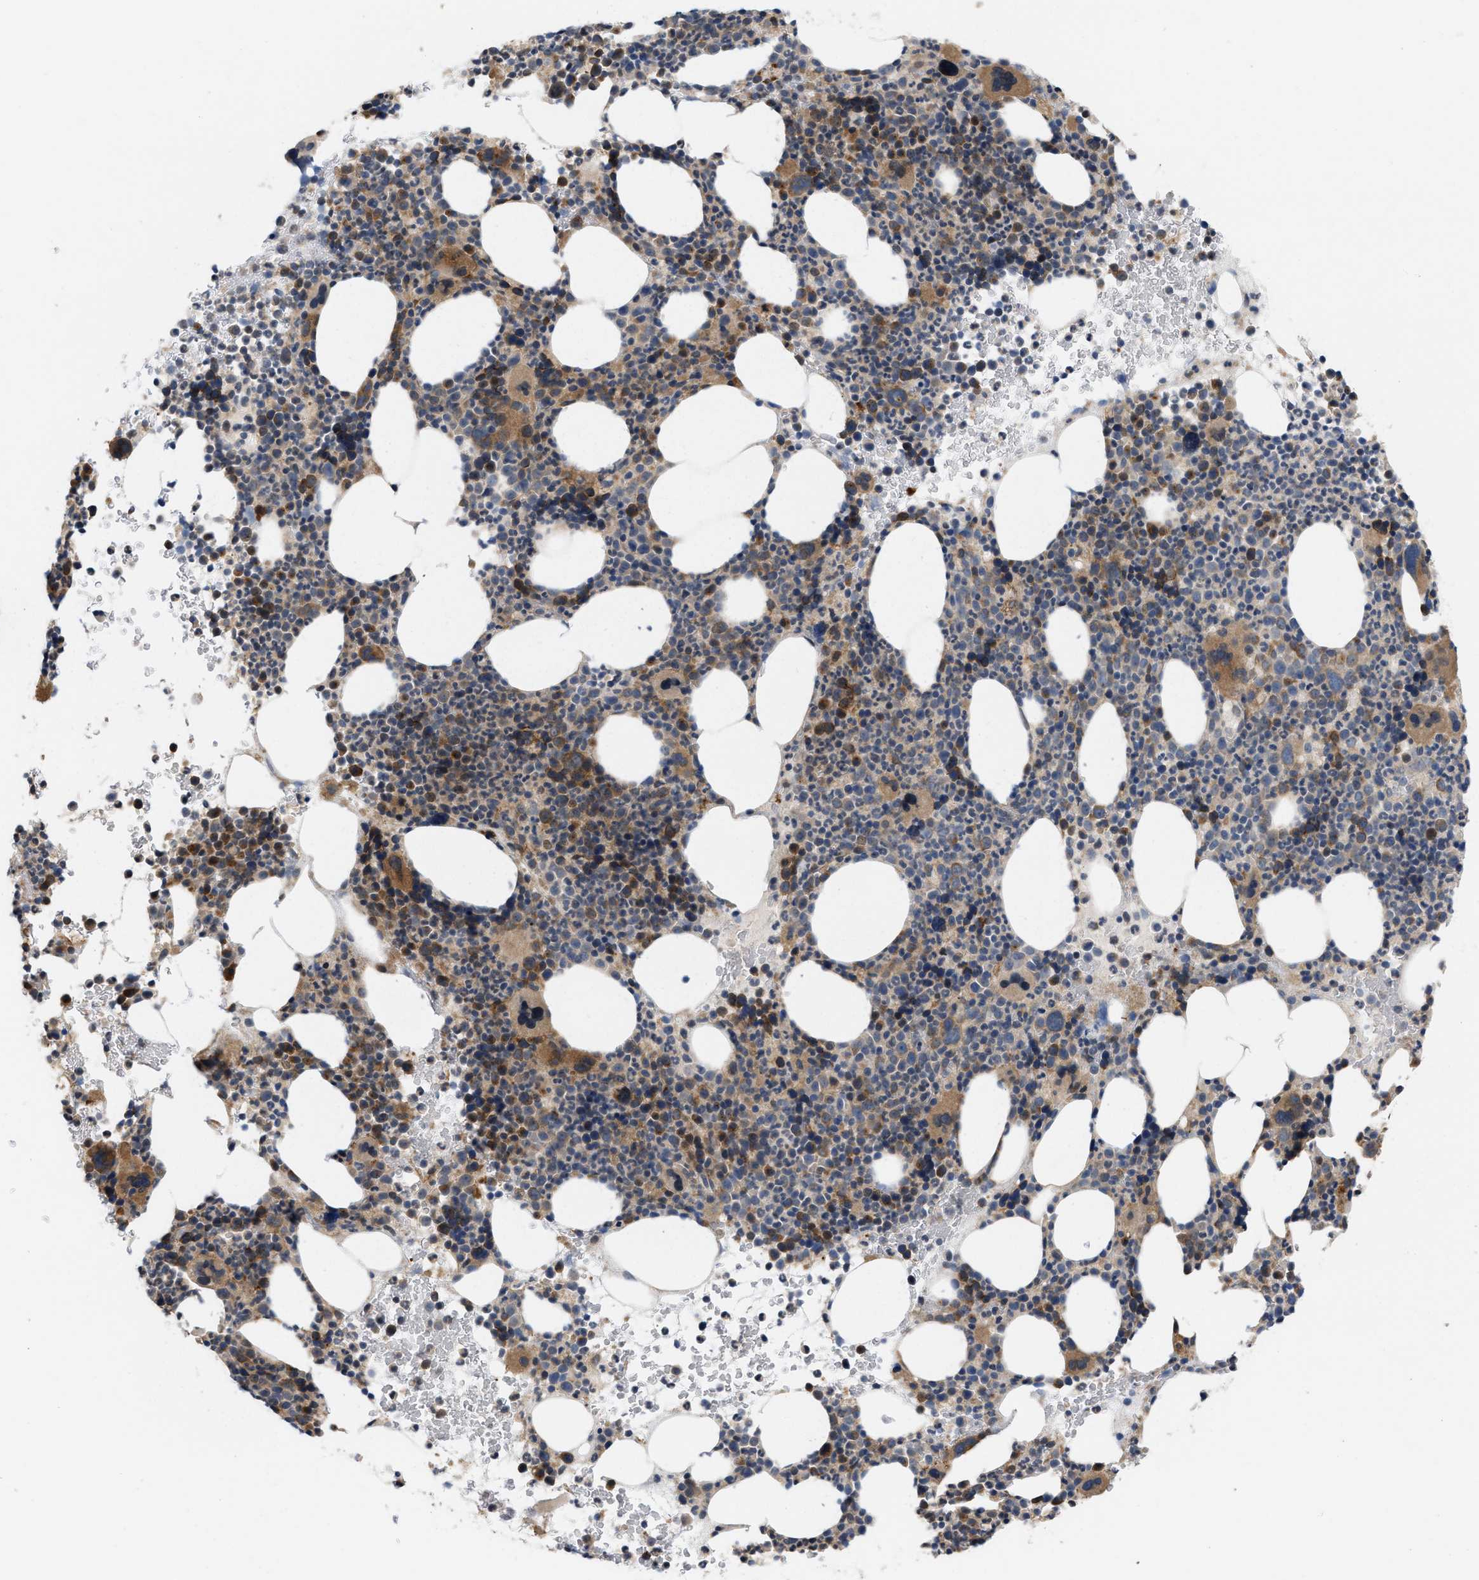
{"staining": {"intensity": "moderate", "quantity": ">75%", "location": "cytoplasmic/membranous"}, "tissue": "bone marrow", "cell_type": "Hematopoietic cells", "image_type": "normal", "snomed": [{"axis": "morphology", "description": "Normal tissue, NOS"}, {"axis": "morphology", "description": "Inflammation, NOS"}, {"axis": "topography", "description": "Bone marrow"}], "caption": "This is an image of immunohistochemistry staining of benign bone marrow, which shows moderate staining in the cytoplasmic/membranous of hematopoietic cells.", "gene": "CSNK1A1", "patient": {"sex": "male", "age": 73}}